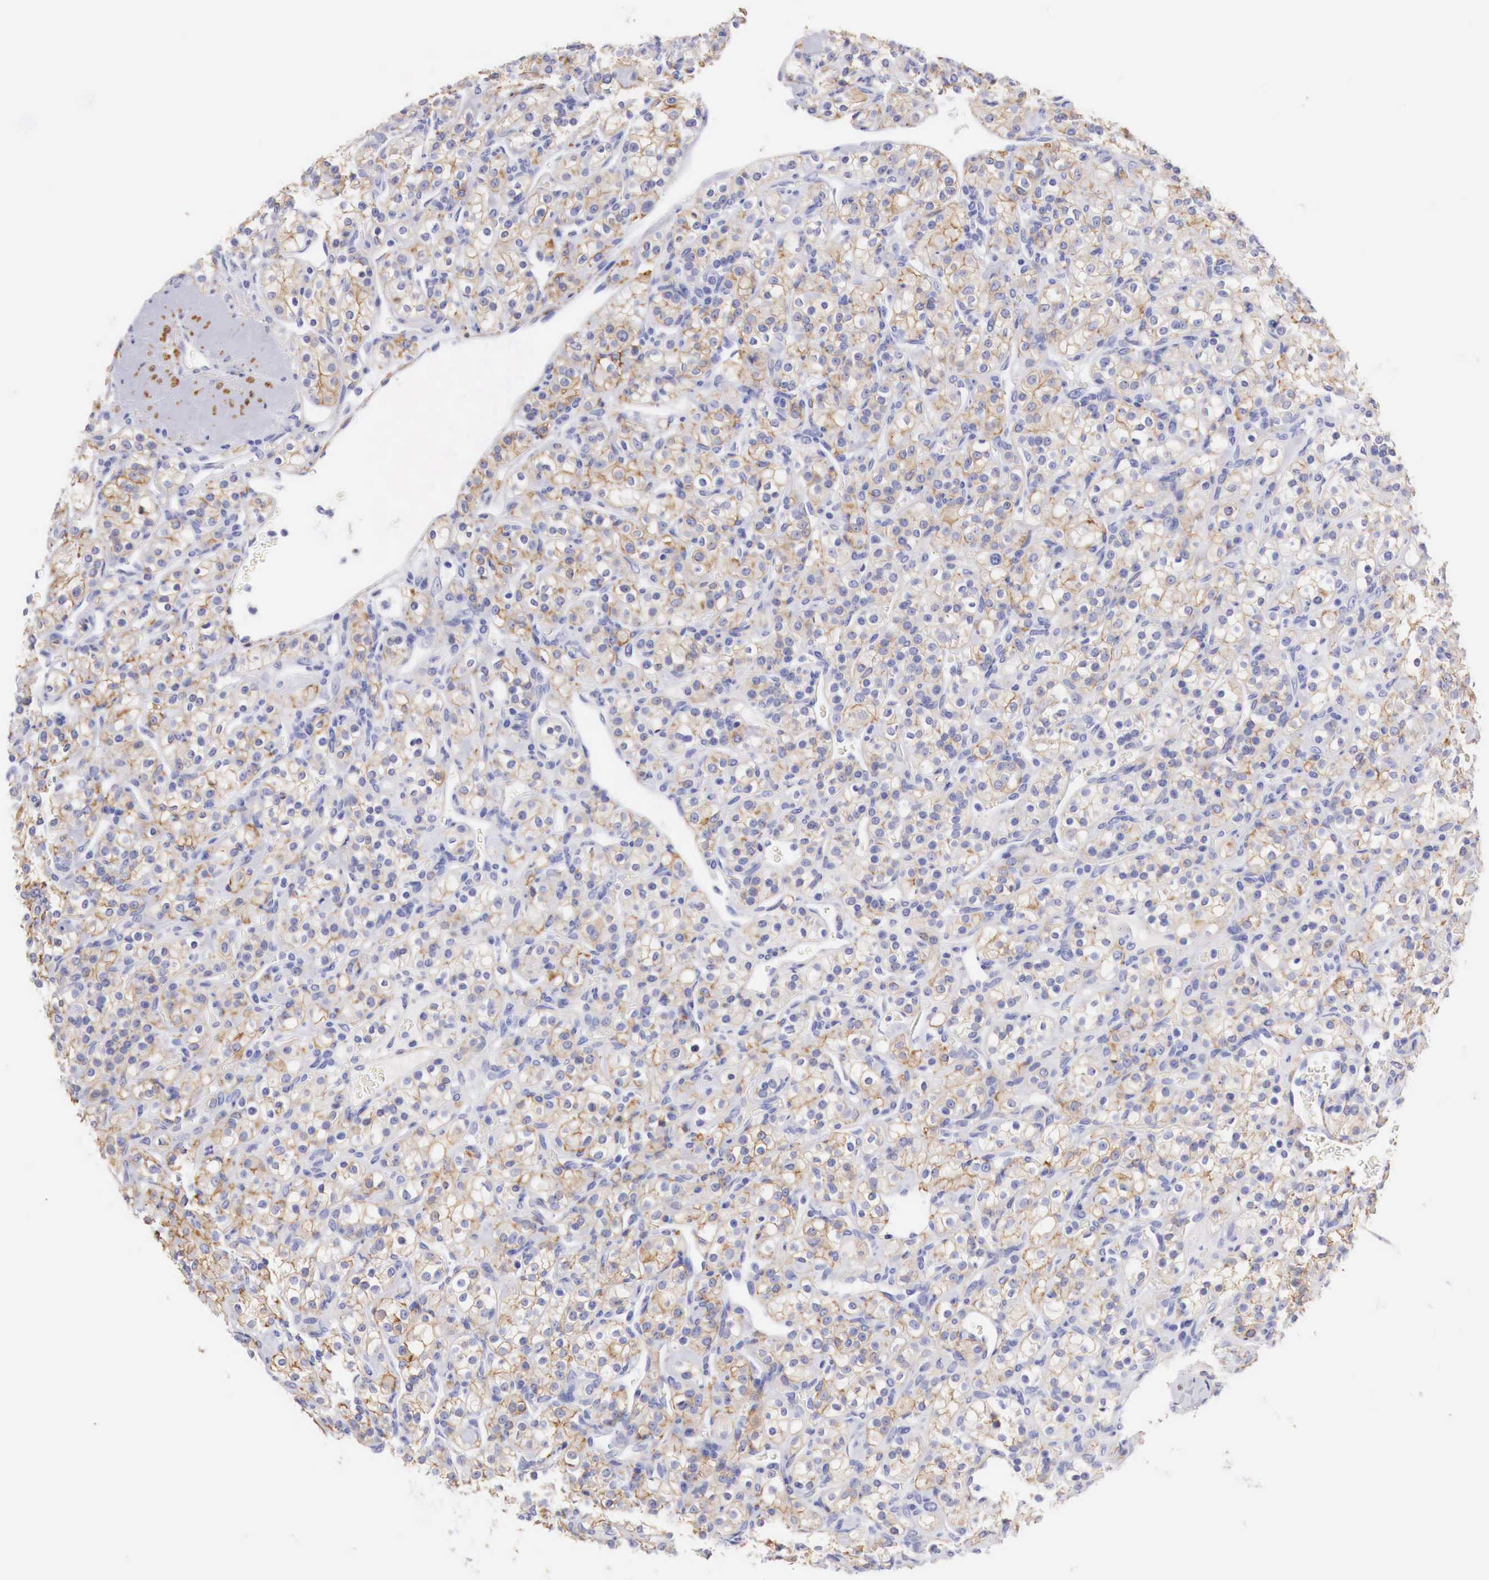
{"staining": {"intensity": "weak", "quantity": "25%-75%", "location": "cytoplasmic/membranous"}, "tissue": "renal cancer", "cell_type": "Tumor cells", "image_type": "cancer", "snomed": [{"axis": "morphology", "description": "Adenocarcinoma, NOS"}, {"axis": "topography", "description": "Kidney"}], "caption": "The histopathology image reveals staining of renal adenocarcinoma, revealing weak cytoplasmic/membranous protein expression (brown color) within tumor cells.", "gene": "TPM1", "patient": {"sex": "male", "age": 77}}